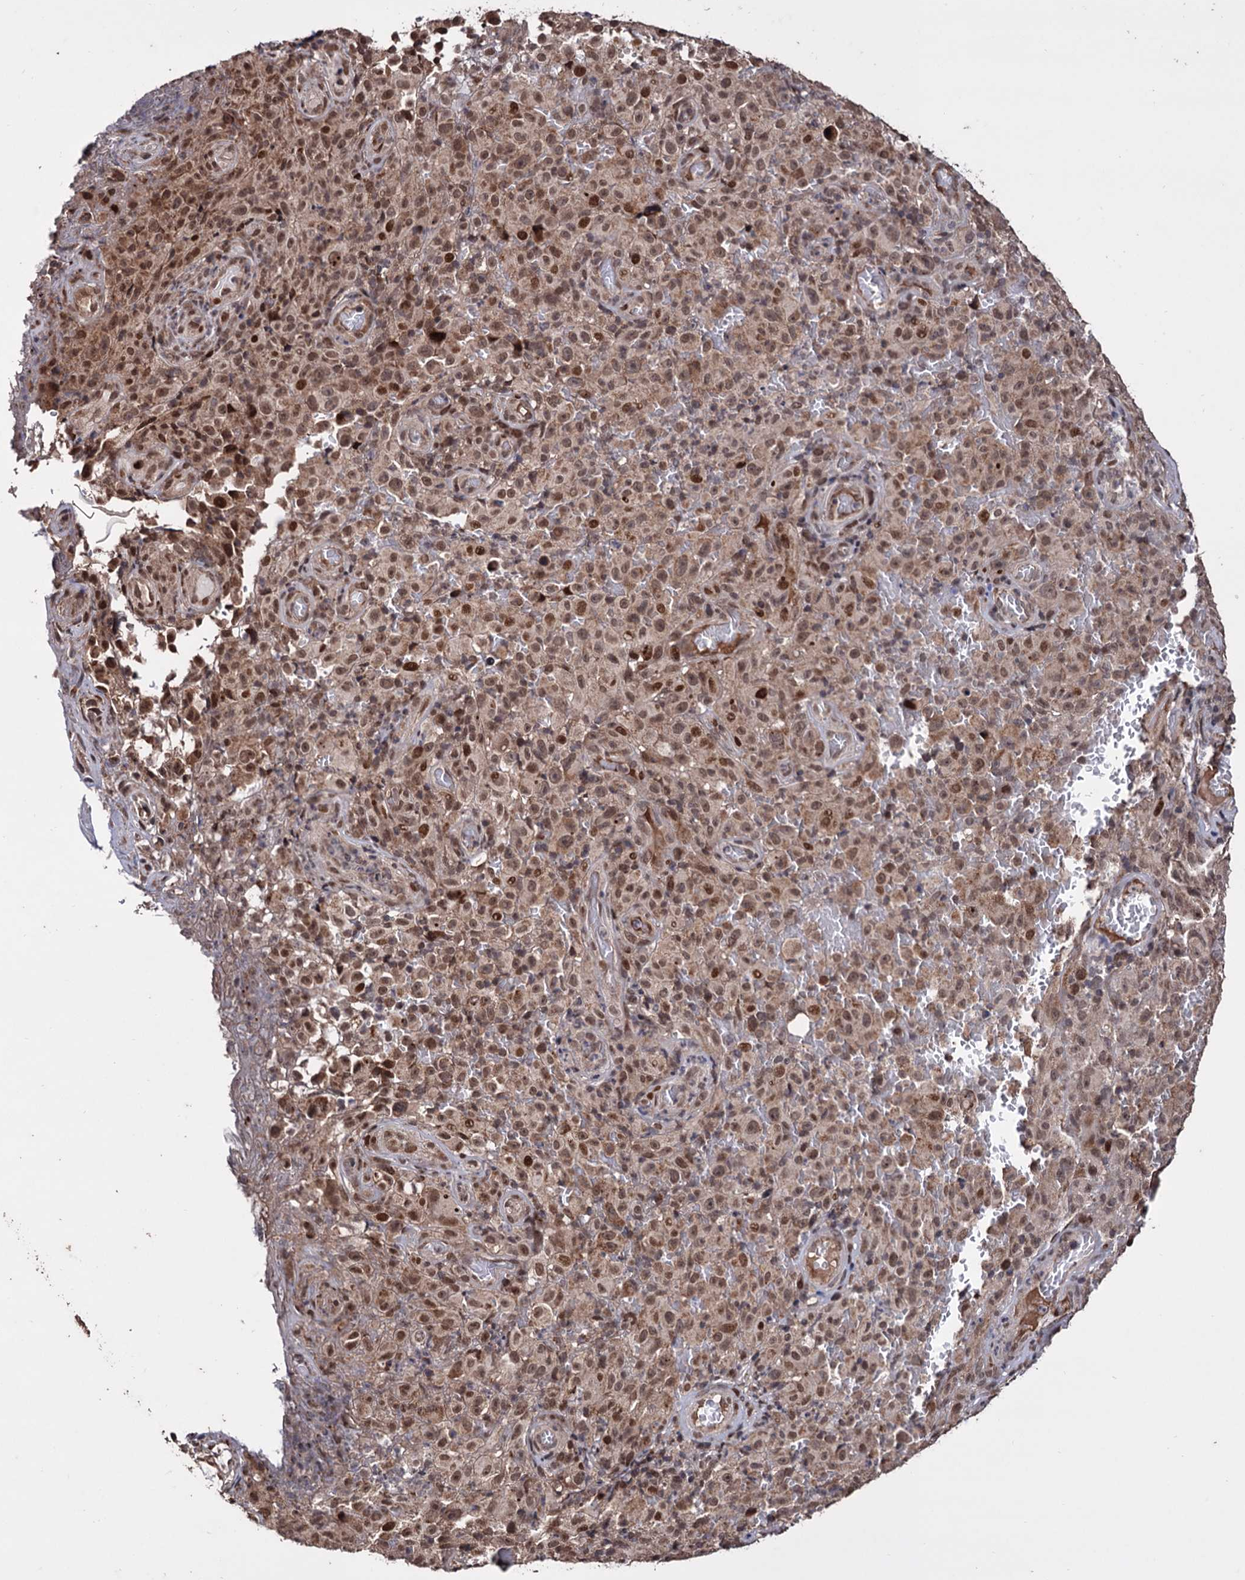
{"staining": {"intensity": "moderate", "quantity": ">75%", "location": "cytoplasmic/membranous,nuclear"}, "tissue": "melanoma", "cell_type": "Tumor cells", "image_type": "cancer", "snomed": [{"axis": "morphology", "description": "Malignant melanoma, NOS"}, {"axis": "topography", "description": "Skin"}], "caption": "Melanoma was stained to show a protein in brown. There is medium levels of moderate cytoplasmic/membranous and nuclear staining in about >75% of tumor cells.", "gene": "KLF5", "patient": {"sex": "female", "age": 82}}